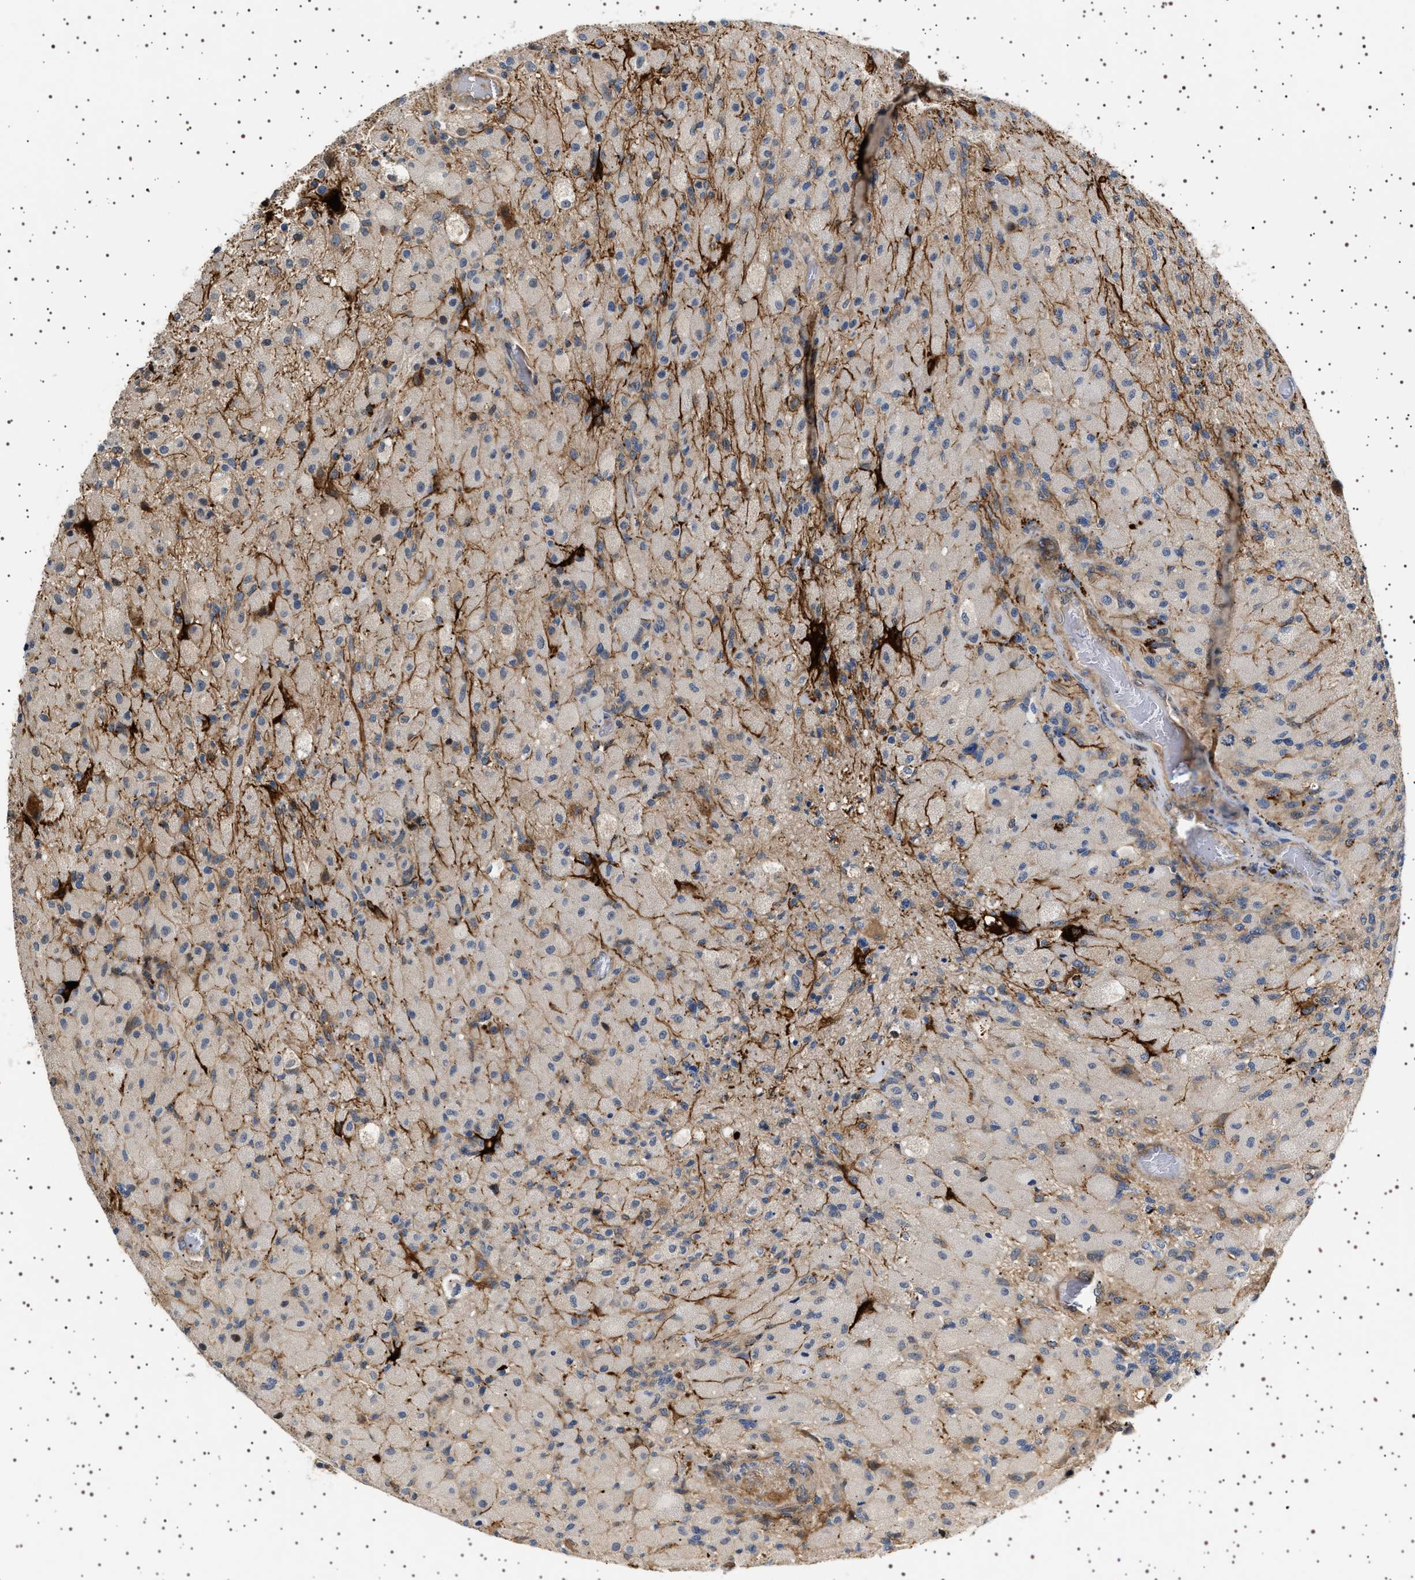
{"staining": {"intensity": "negative", "quantity": "none", "location": "none"}, "tissue": "glioma", "cell_type": "Tumor cells", "image_type": "cancer", "snomed": [{"axis": "morphology", "description": "Normal tissue, NOS"}, {"axis": "morphology", "description": "Glioma, malignant, High grade"}, {"axis": "topography", "description": "Cerebral cortex"}], "caption": "High magnification brightfield microscopy of high-grade glioma (malignant) stained with DAB (brown) and counterstained with hematoxylin (blue): tumor cells show no significant expression. (Immunohistochemistry (ihc), brightfield microscopy, high magnification).", "gene": "BAG3", "patient": {"sex": "male", "age": 77}}